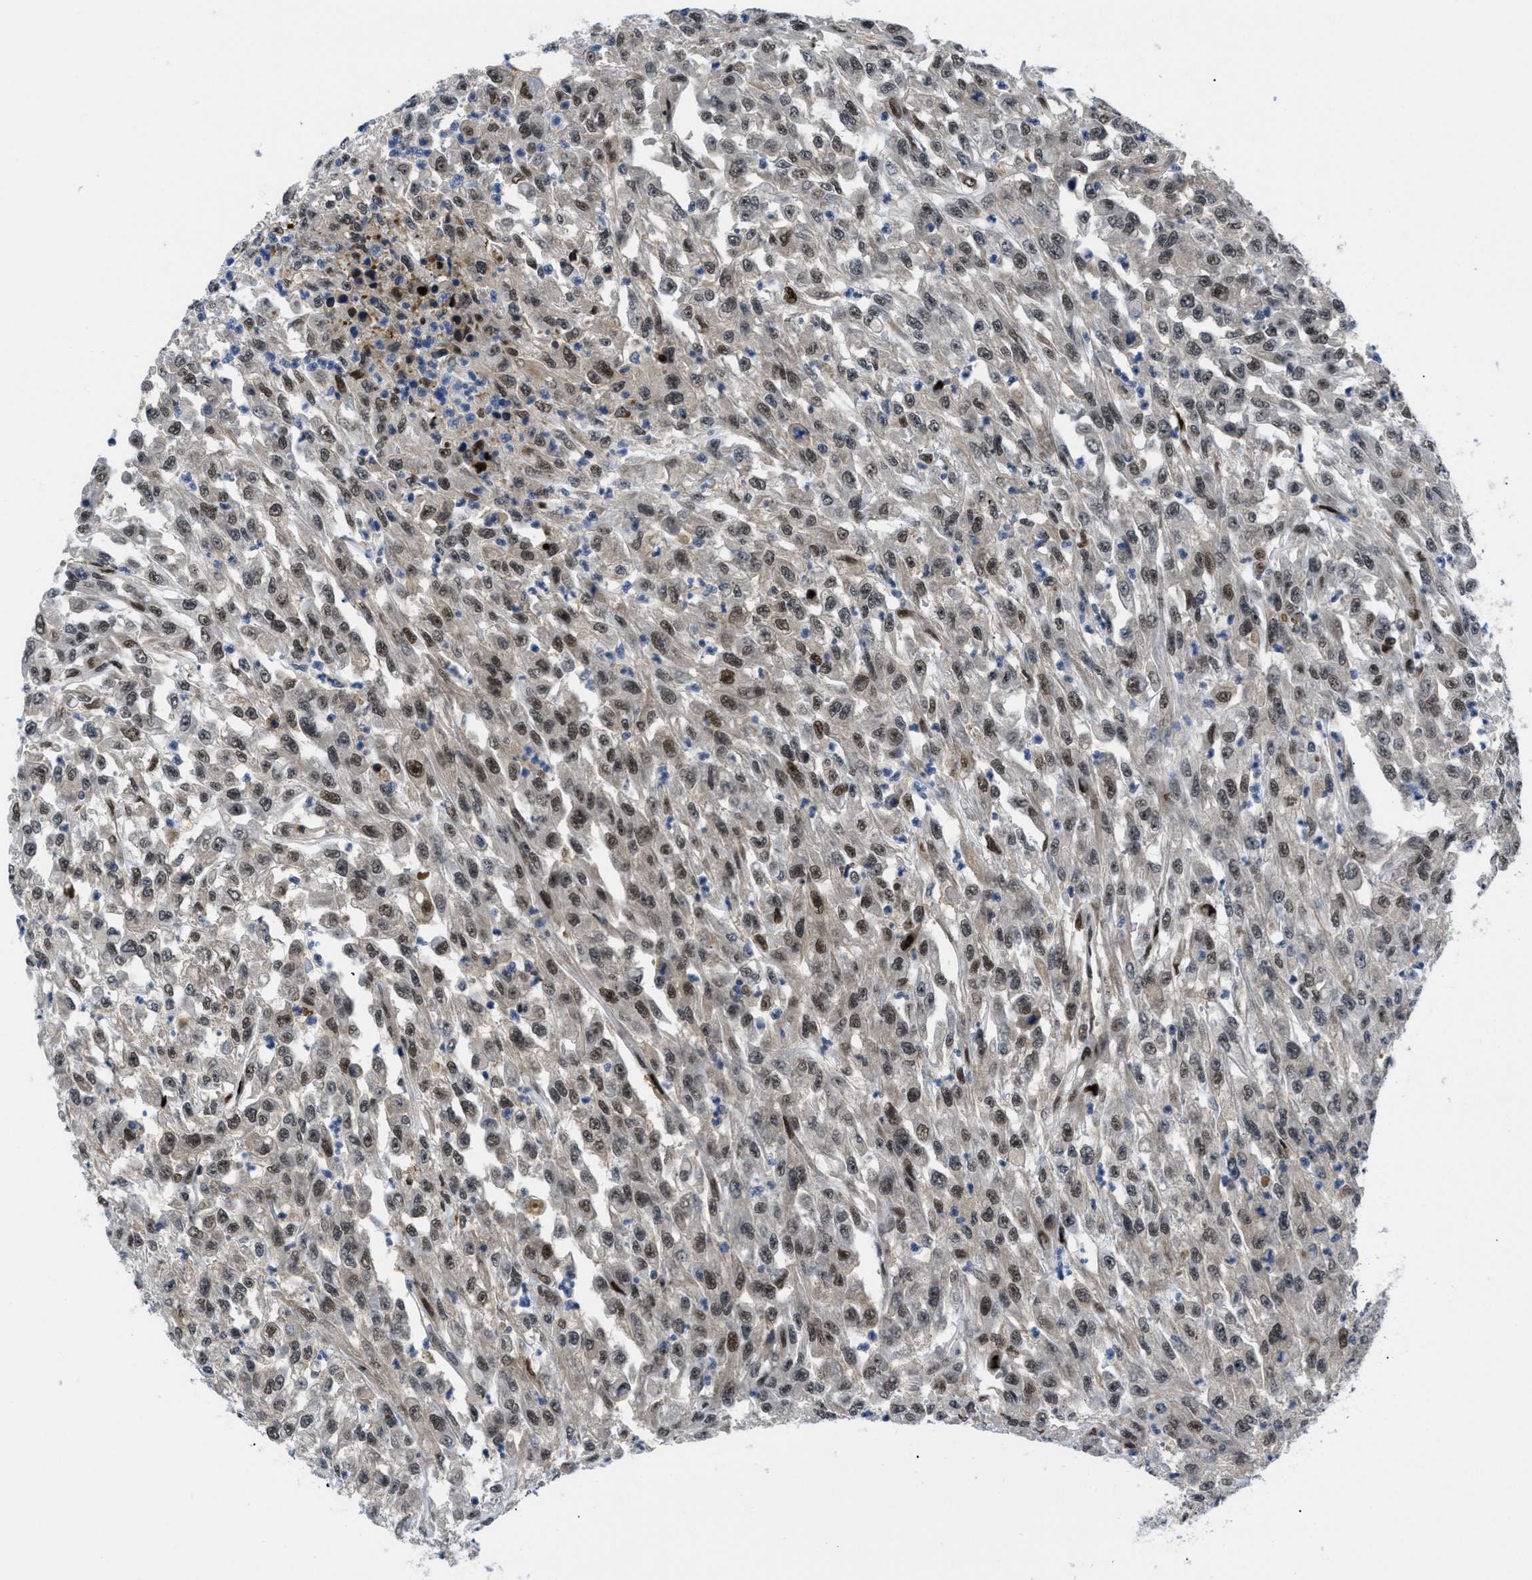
{"staining": {"intensity": "moderate", "quantity": ">75%", "location": "nuclear"}, "tissue": "urothelial cancer", "cell_type": "Tumor cells", "image_type": "cancer", "snomed": [{"axis": "morphology", "description": "Urothelial carcinoma, High grade"}, {"axis": "topography", "description": "Urinary bladder"}], "caption": "High-grade urothelial carcinoma was stained to show a protein in brown. There is medium levels of moderate nuclear staining in approximately >75% of tumor cells. The staining is performed using DAB brown chromogen to label protein expression. The nuclei are counter-stained blue using hematoxylin.", "gene": "SLC29A2", "patient": {"sex": "male", "age": 46}}